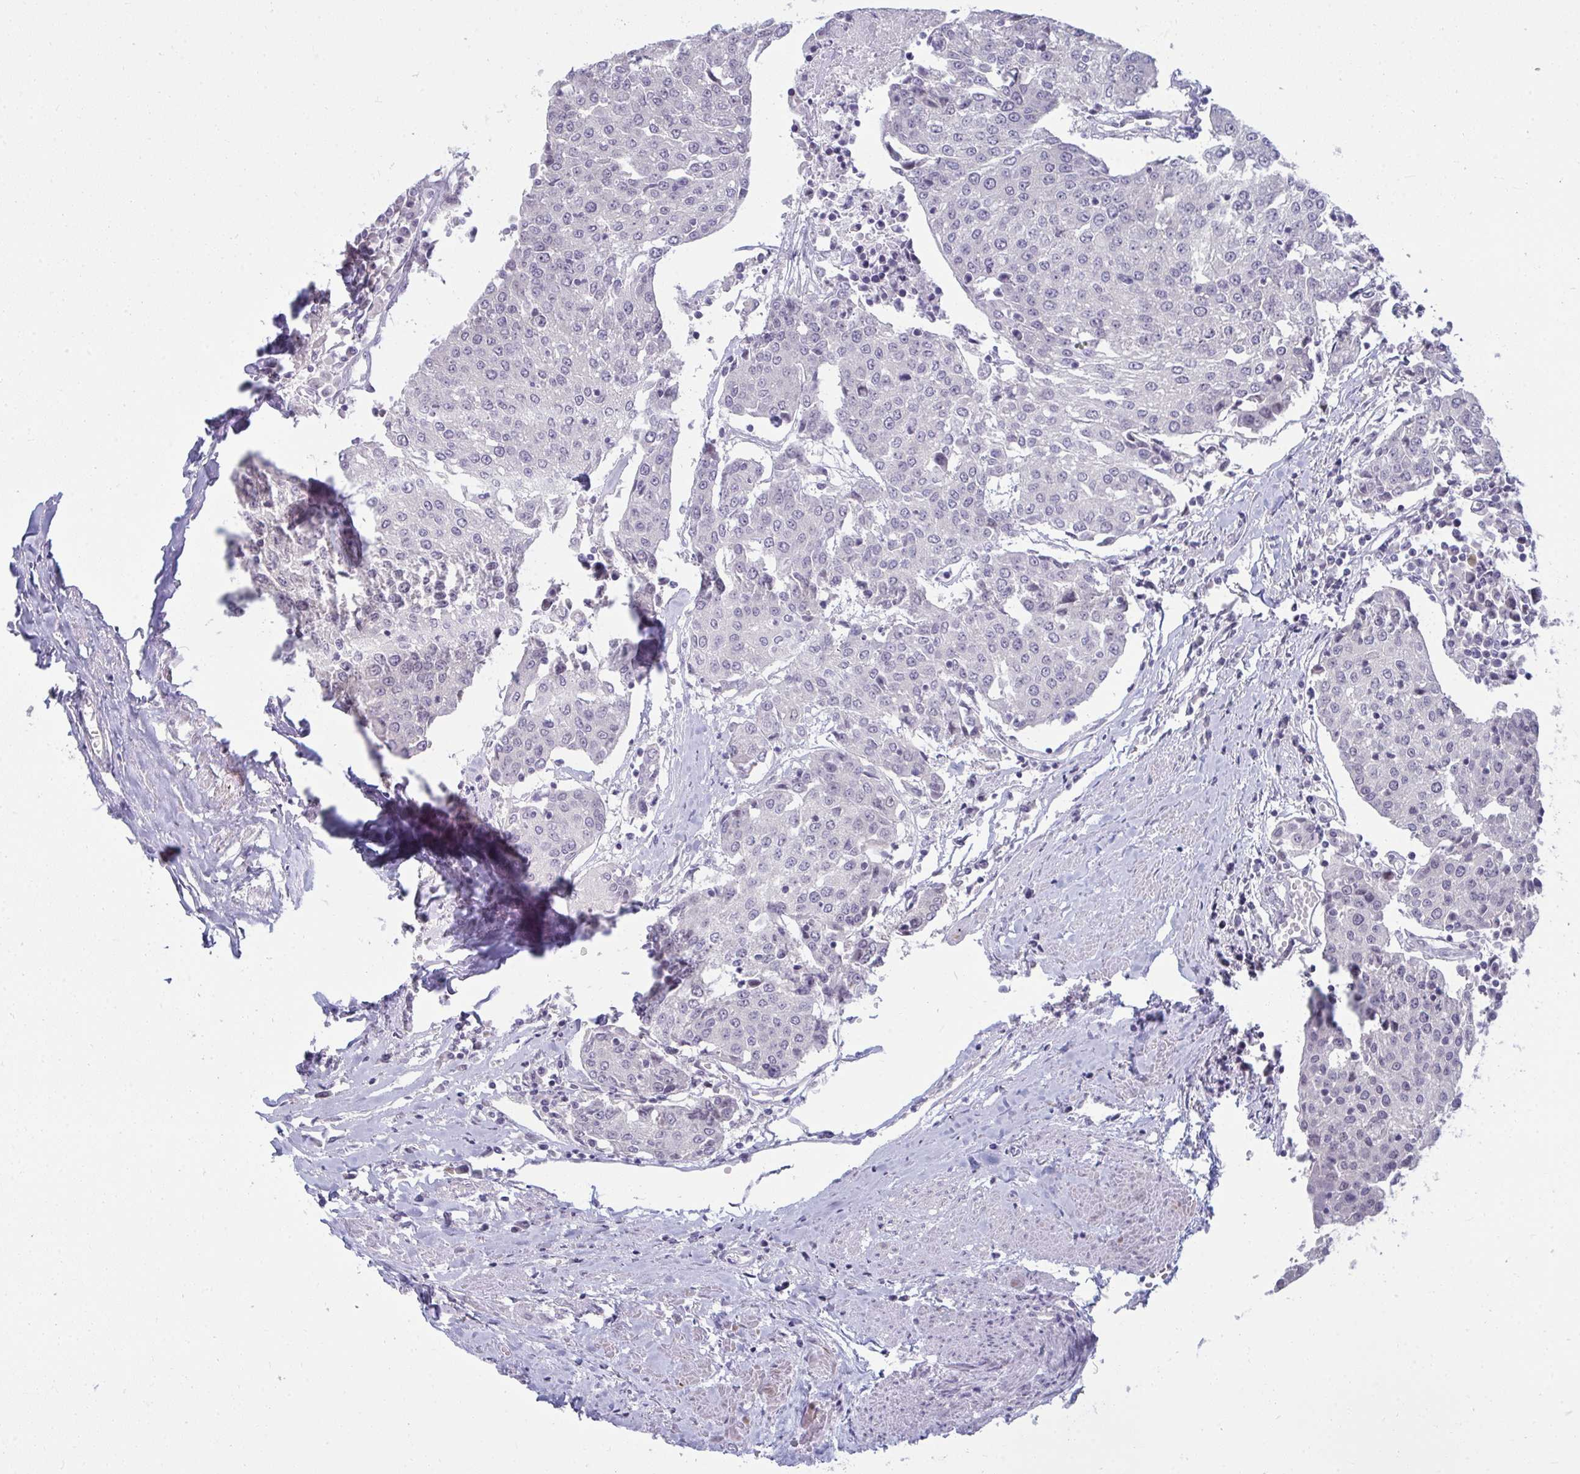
{"staining": {"intensity": "negative", "quantity": "none", "location": "none"}, "tissue": "urothelial cancer", "cell_type": "Tumor cells", "image_type": "cancer", "snomed": [{"axis": "morphology", "description": "Urothelial carcinoma, High grade"}, {"axis": "topography", "description": "Urinary bladder"}], "caption": "This is an immunohistochemistry image of high-grade urothelial carcinoma. There is no expression in tumor cells.", "gene": "RNASEH1", "patient": {"sex": "female", "age": 85}}